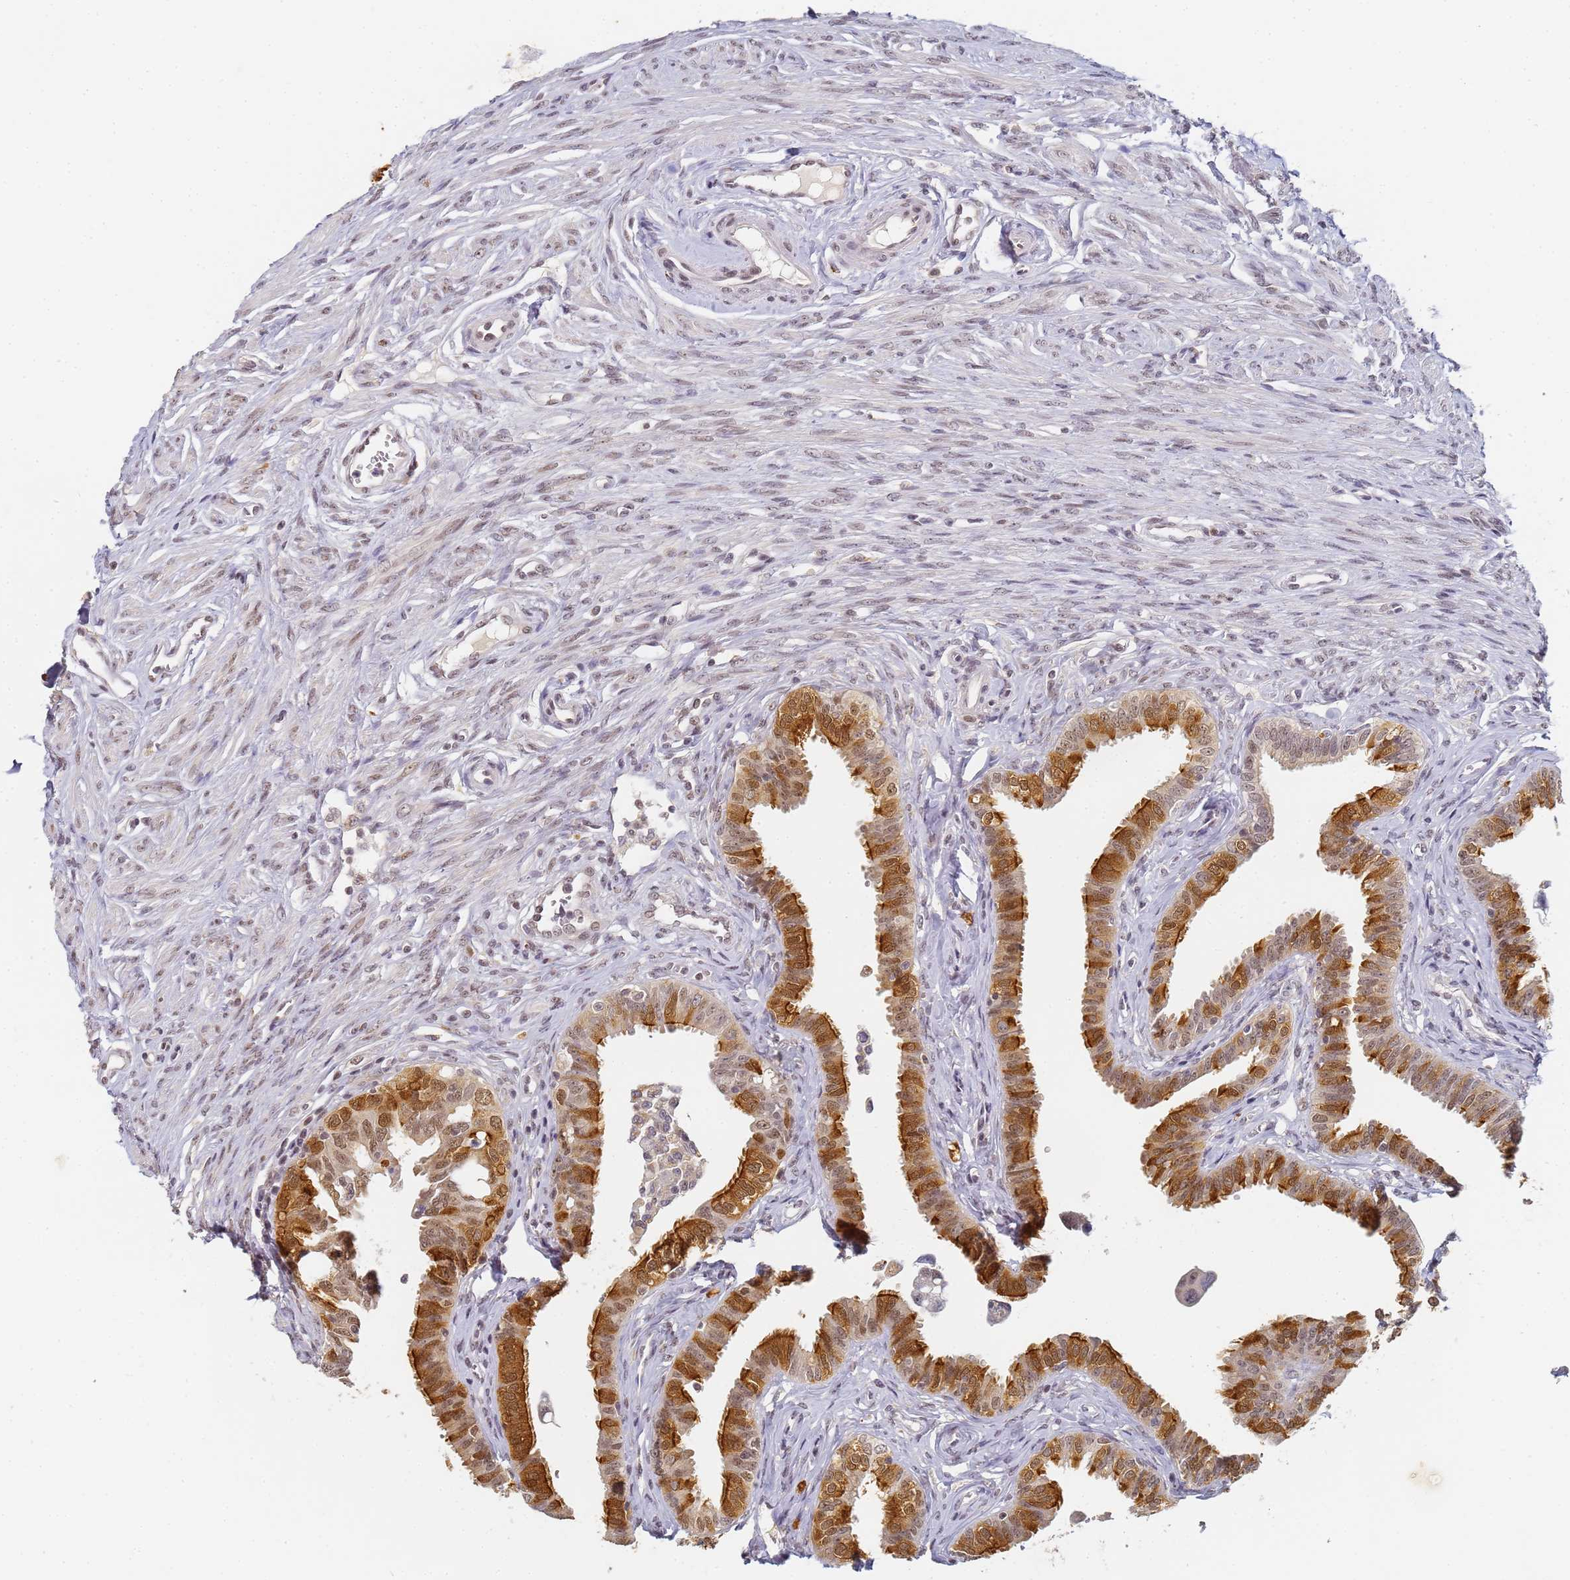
{"staining": {"intensity": "strong", "quantity": ">75%", "location": "cytoplasmic/membranous,nuclear"}, "tissue": "fallopian tube", "cell_type": "Glandular cells", "image_type": "normal", "snomed": [{"axis": "morphology", "description": "Normal tissue, NOS"}, {"axis": "morphology", "description": "Carcinoma, NOS"}, {"axis": "topography", "description": "Fallopian tube"}, {"axis": "topography", "description": "Ovary"}], "caption": "The immunohistochemical stain highlights strong cytoplasmic/membranous,nuclear expression in glandular cells of unremarkable fallopian tube. (DAB IHC with brightfield microscopy, high magnification).", "gene": "HMCES", "patient": {"sex": "female", "age": 59}}